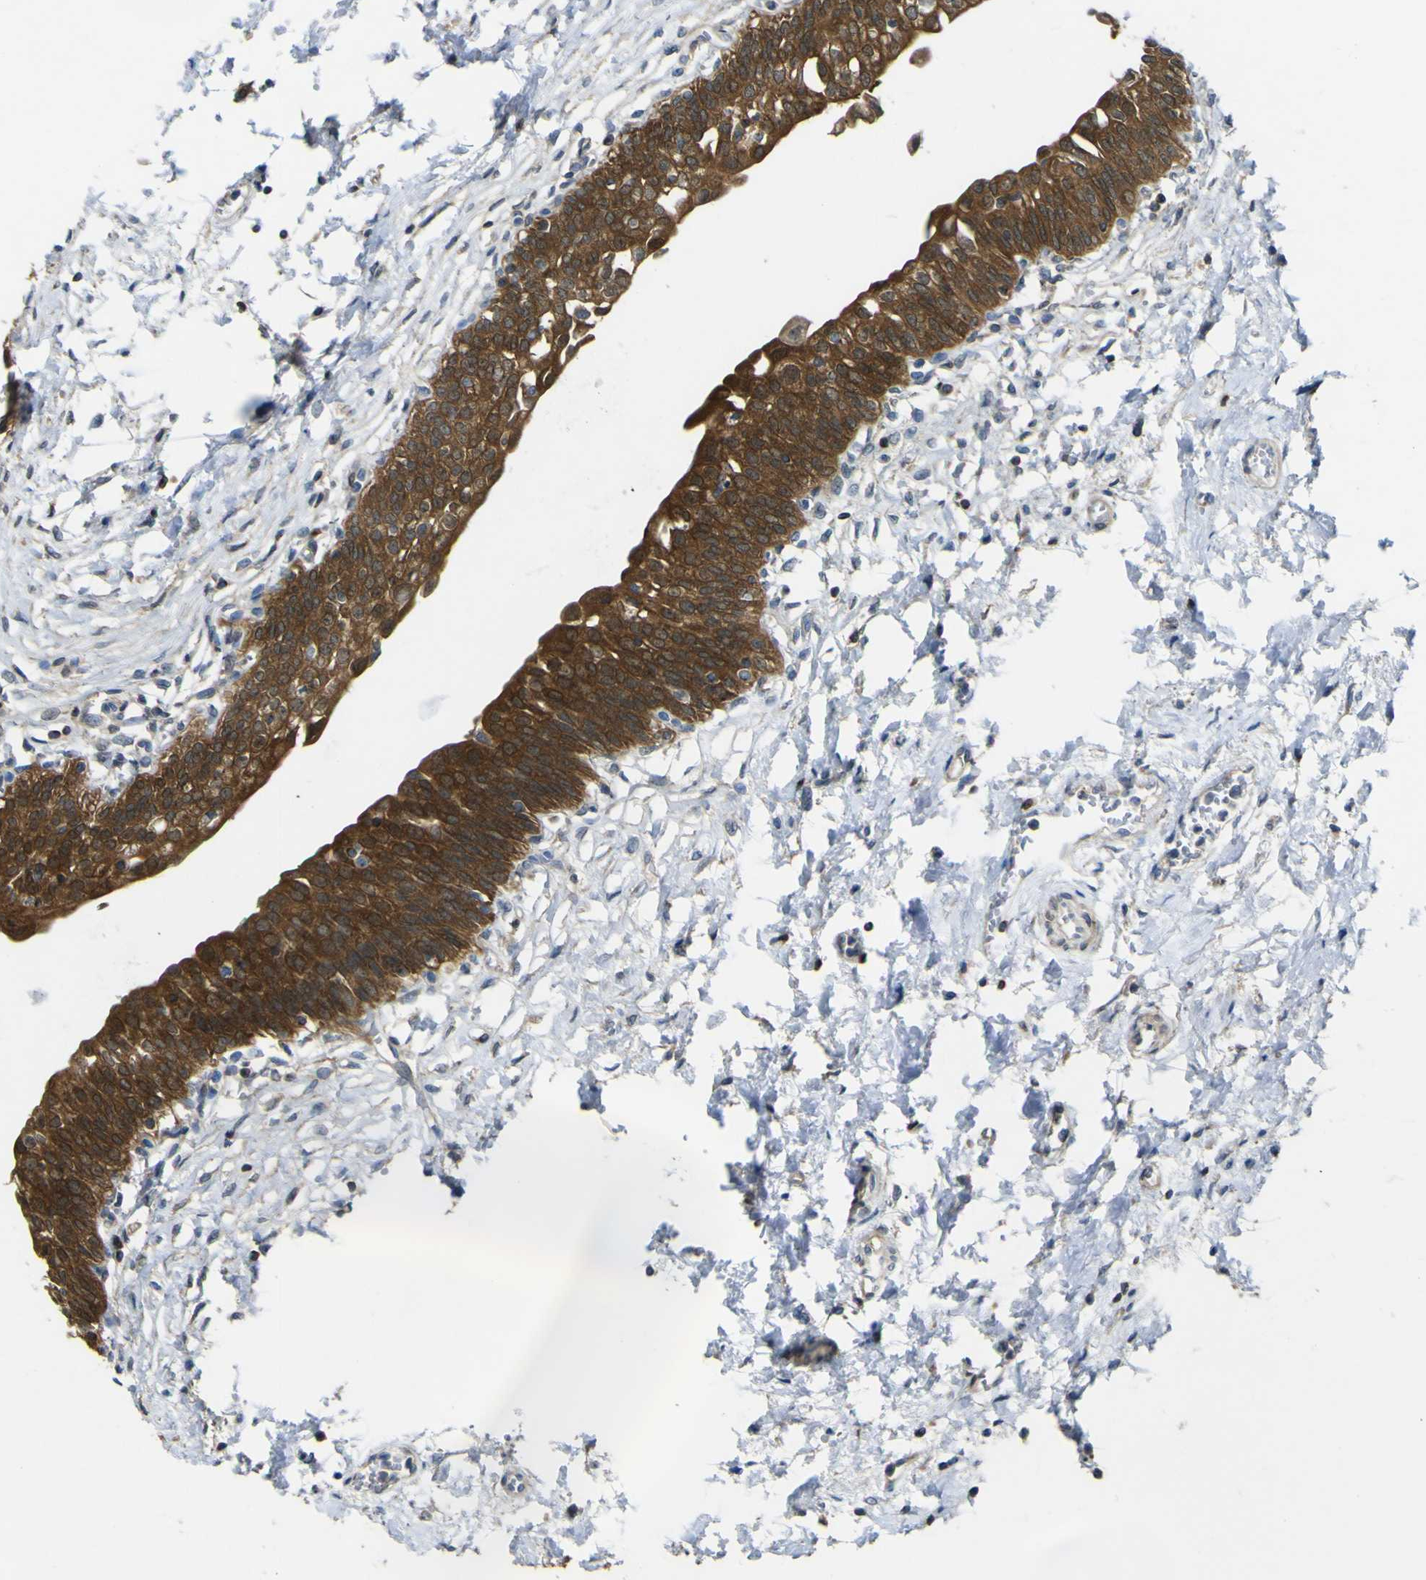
{"staining": {"intensity": "strong", "quantity": ">75%", "location": "cytoplasmic/membranous"}, "tissue": "urinary bladder", "cell_type": "Urothelial cells", "image_type": "normal", "snomed": [{"axis": "morphology", "description": "Normal tissue, NOS"}, {"axis": "topography", "description": "Urinary bladder"}], "caption": "Immunohistochemistry of unremarkable urinary bladder exhibits high levels of strong cytoplasmic/membranous expression in about >75% of urothelial cells. Nuclei are stained in blue.", "gene": "EML2", "patient": {"sex": "male", "age": 55}}